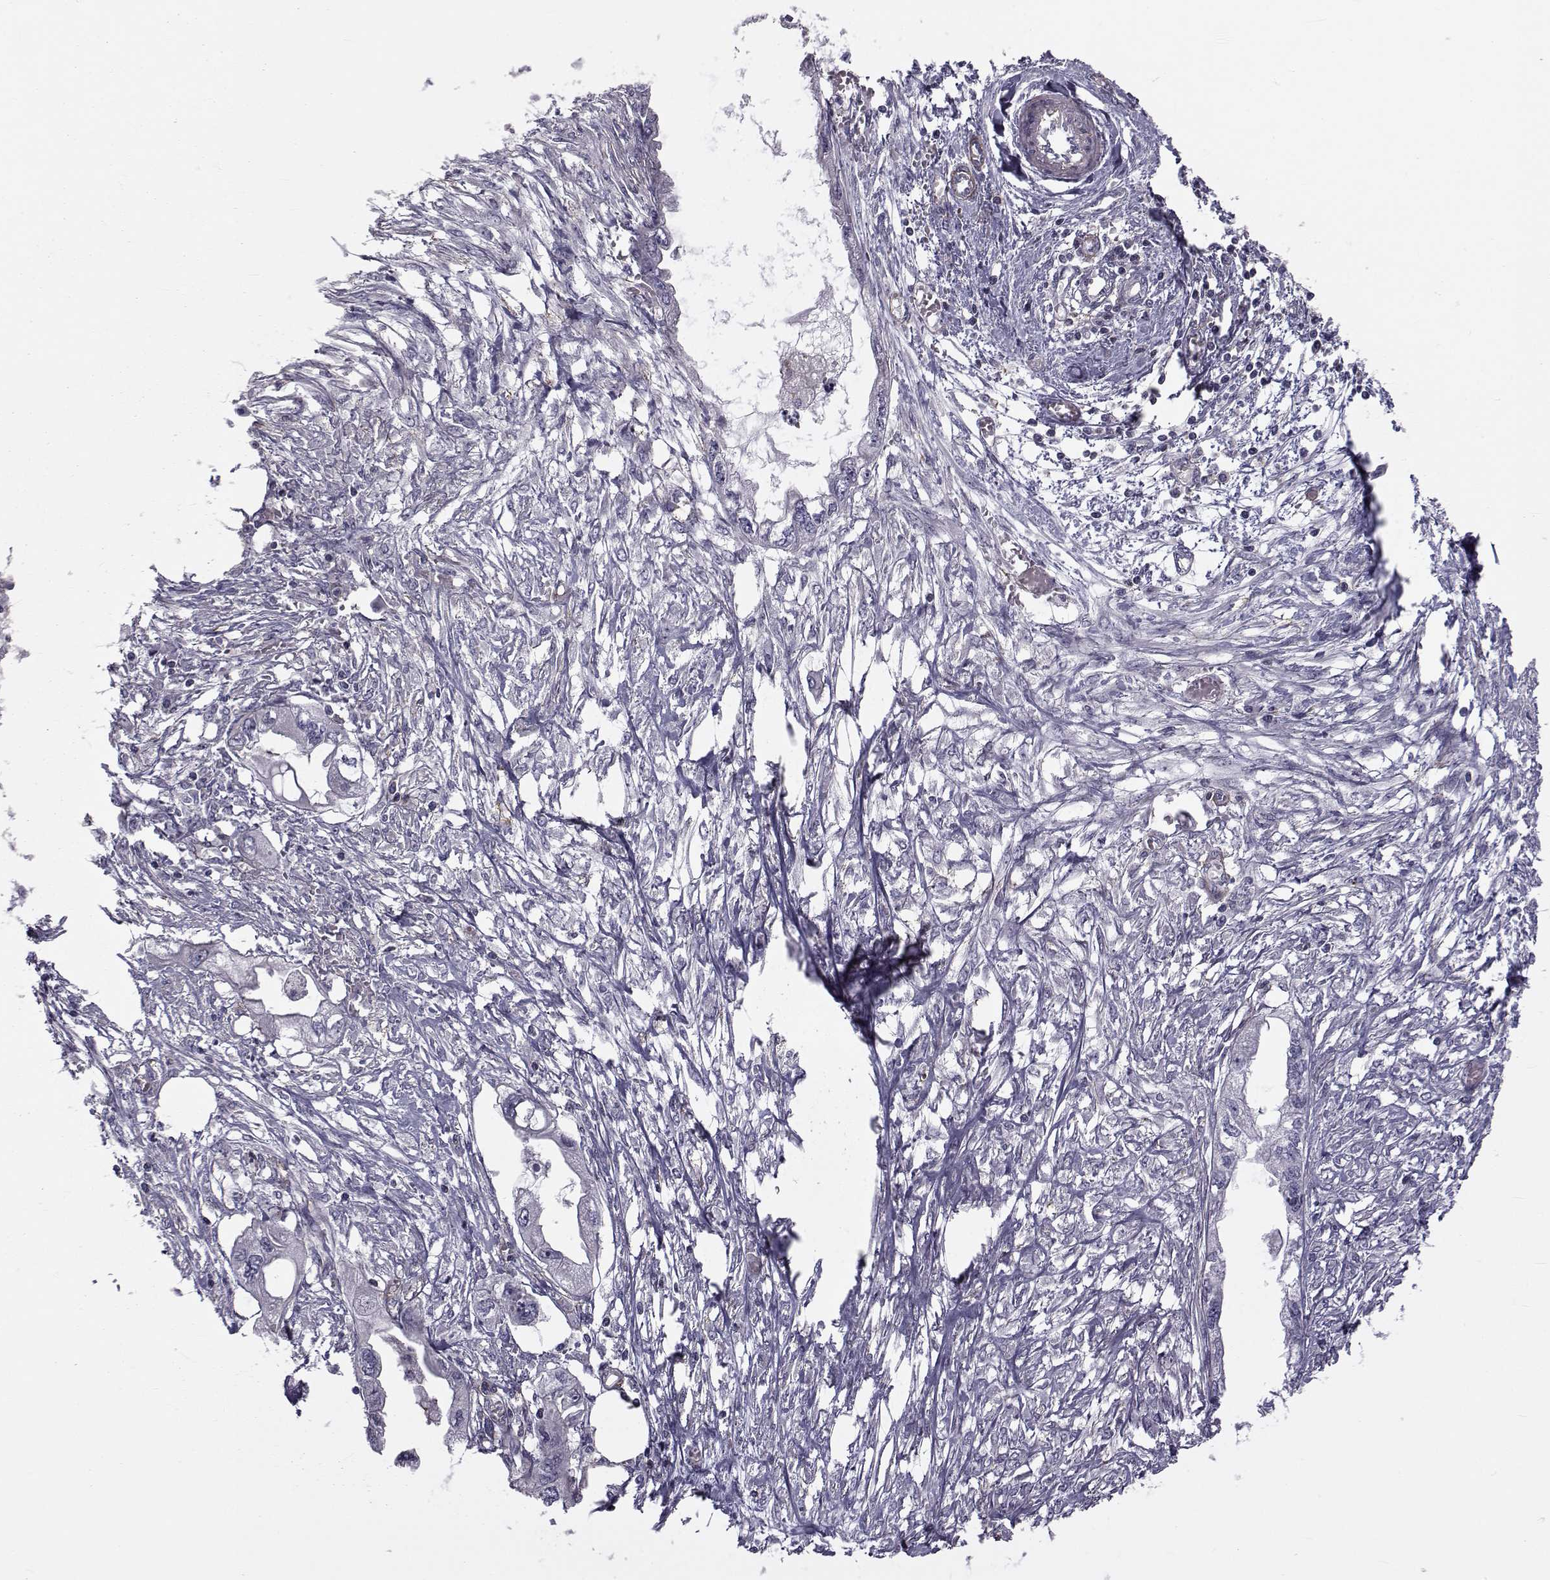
{"staining": {"intensity": "negative", "quantity": "none", "location": "none"}, "tissue": "endometrial cancer", "cell_type": "Tumor cells", "image_type": "cancer", "snomed": [{"axis": "morphology", "description": "Adenocarcinoma, NOS"}, {"axis": "morphology", "description": "Adenocarcinoma, metastatic, NOS"}, {"axis": "topography", "description": "Adipose tissue"}, {"axis": "topography", "description": "Endometrium"}], "caption": "This is an immunohistochemistry (IHC) photomicrograph of endometrial metastatic adenocarcinoma. There is no expression in tumor cells.", "gene": "LRRC27", "patient": {"sex": "female", "age": 67}}